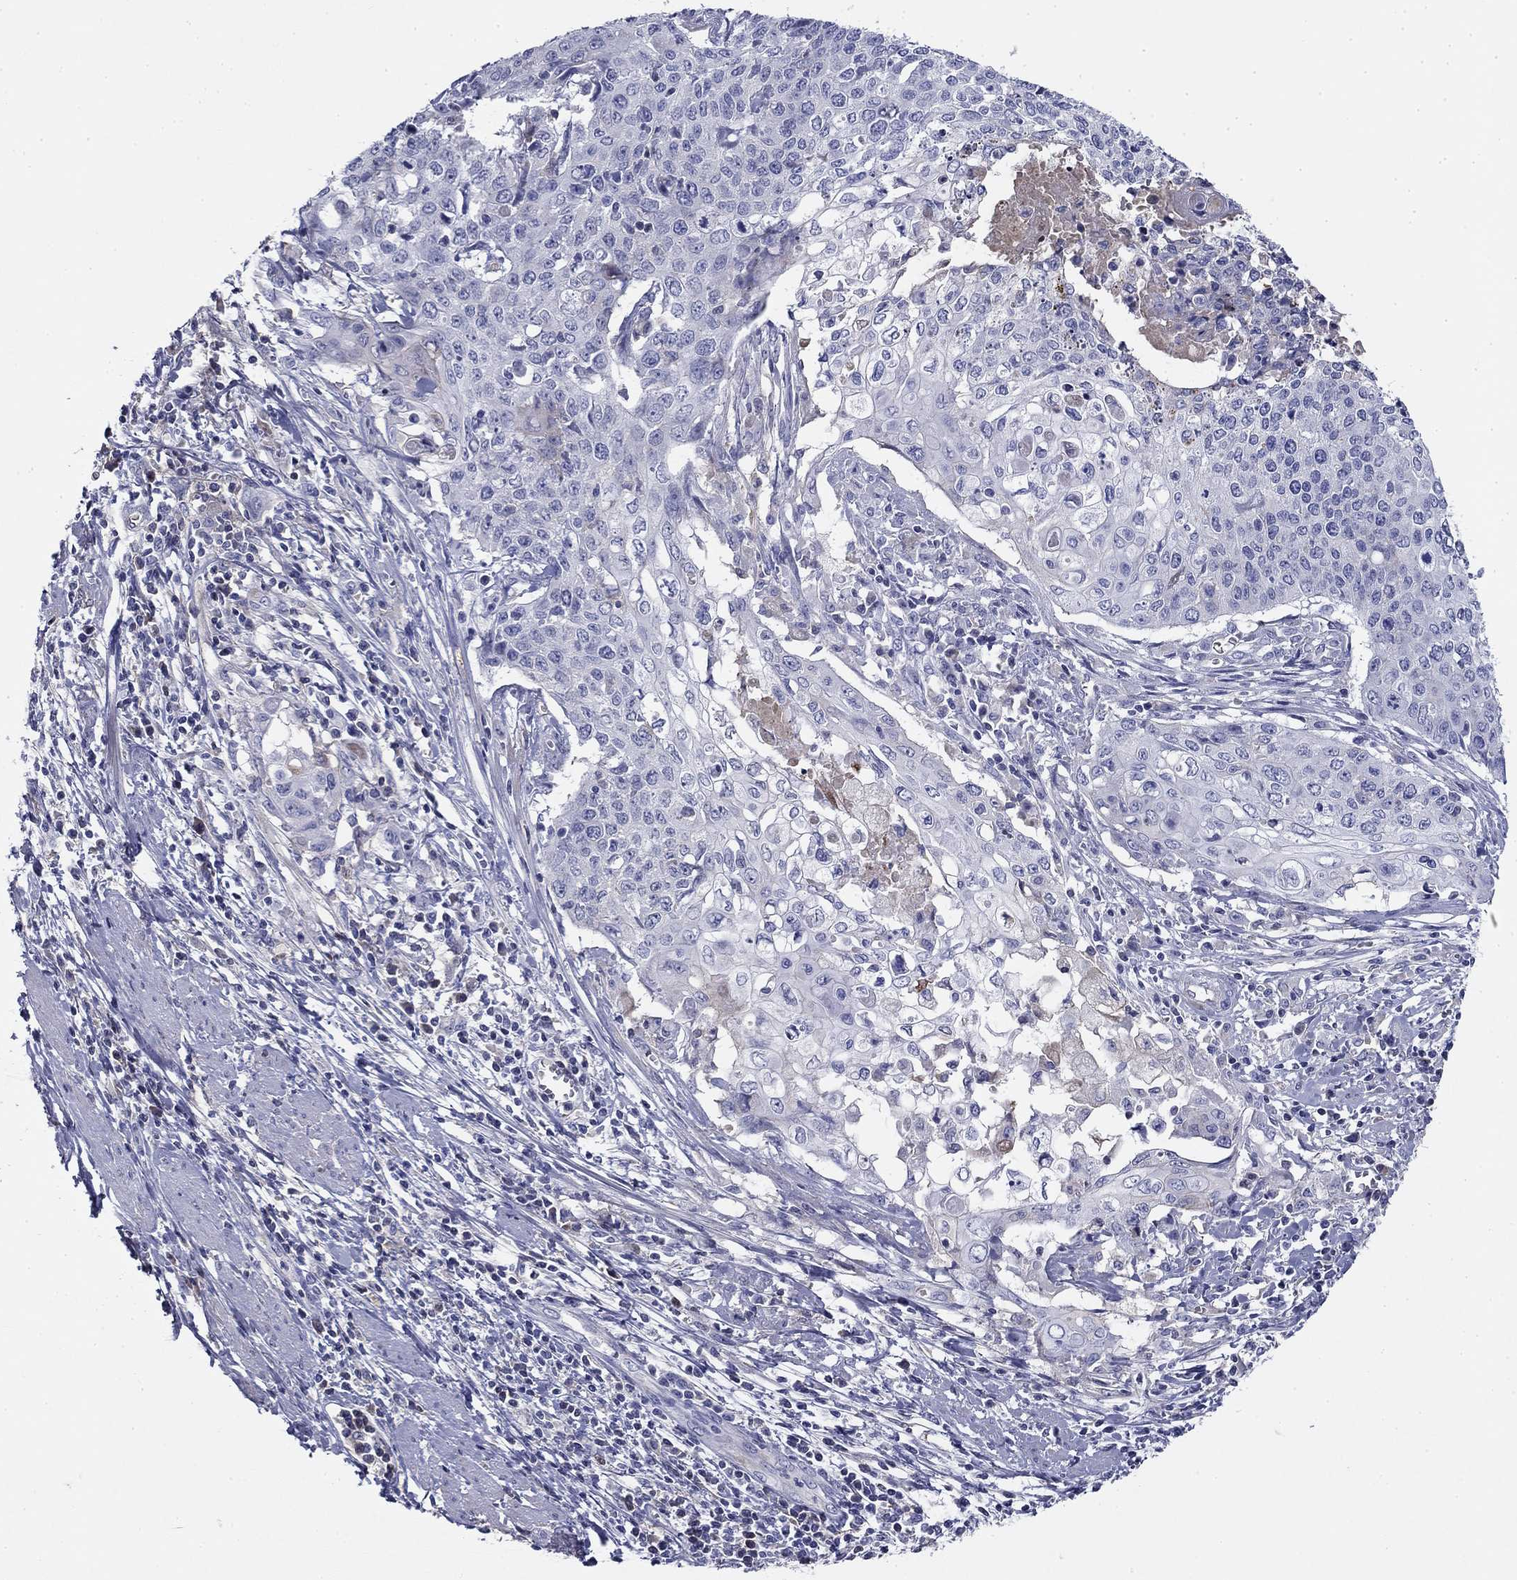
{"staining": {"intensity": "negative", "quantity": "none", "location": "none"}, "tissue": "cervical cancer", "cell_type": "Tumor cells", "image_type": "cancer", "snomed": [{"axis": "morphology", "description": "Squamous cell carcinoma, NOS"}, {"axis": "topography", "description": "Cervix"}], "caption": "Human cervical cancer stained for a protein using immunohistochemistry demonstrates no staining in tumor cells.", "gene": "CPLX4", "patient": {"sex": "female", "age": 39}}